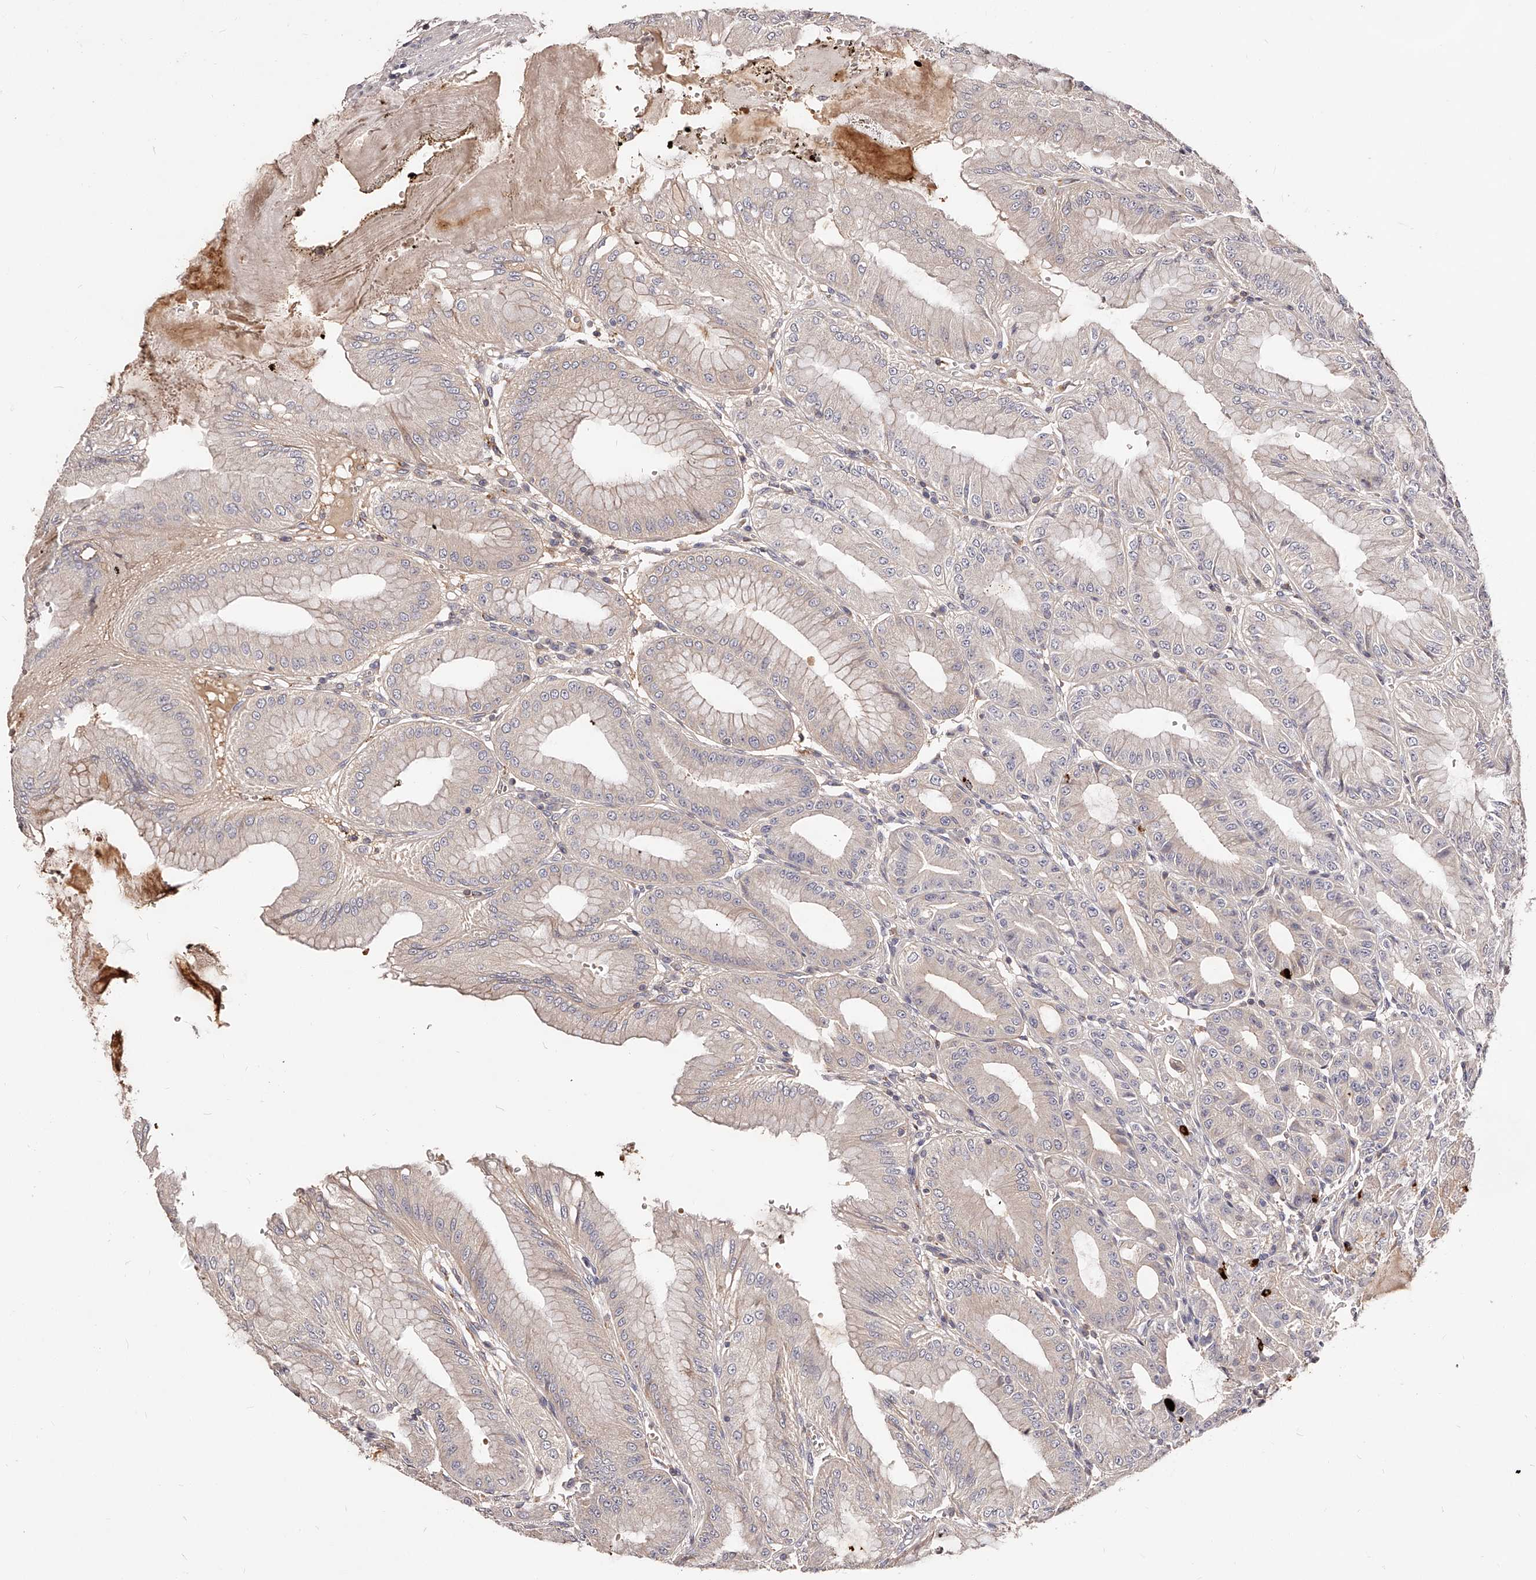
{"staining": {"intensity": "moderate", "quantity": "<25%", "location": "cytoplasmic/membranous"}, "tissue": "stomach", "cell_type": "Glandular cells", "image_type": "normal", "snomed": [{"axis": "morphology", "description": "Normal tissue, NOS"}, {"axis": "topography", "description": "Stomach, lower"}], "caption": "High-power microscopy captured an immunohistochemistry micrograph of normal stomach, revealing moderate cytoplasmic/membranous expression in about <25% of glandular cells. (IHC, brightfield microscopy, high magnification).", "gene": "PHACTR1", "patient": {"sex": "male", "age": 71}}